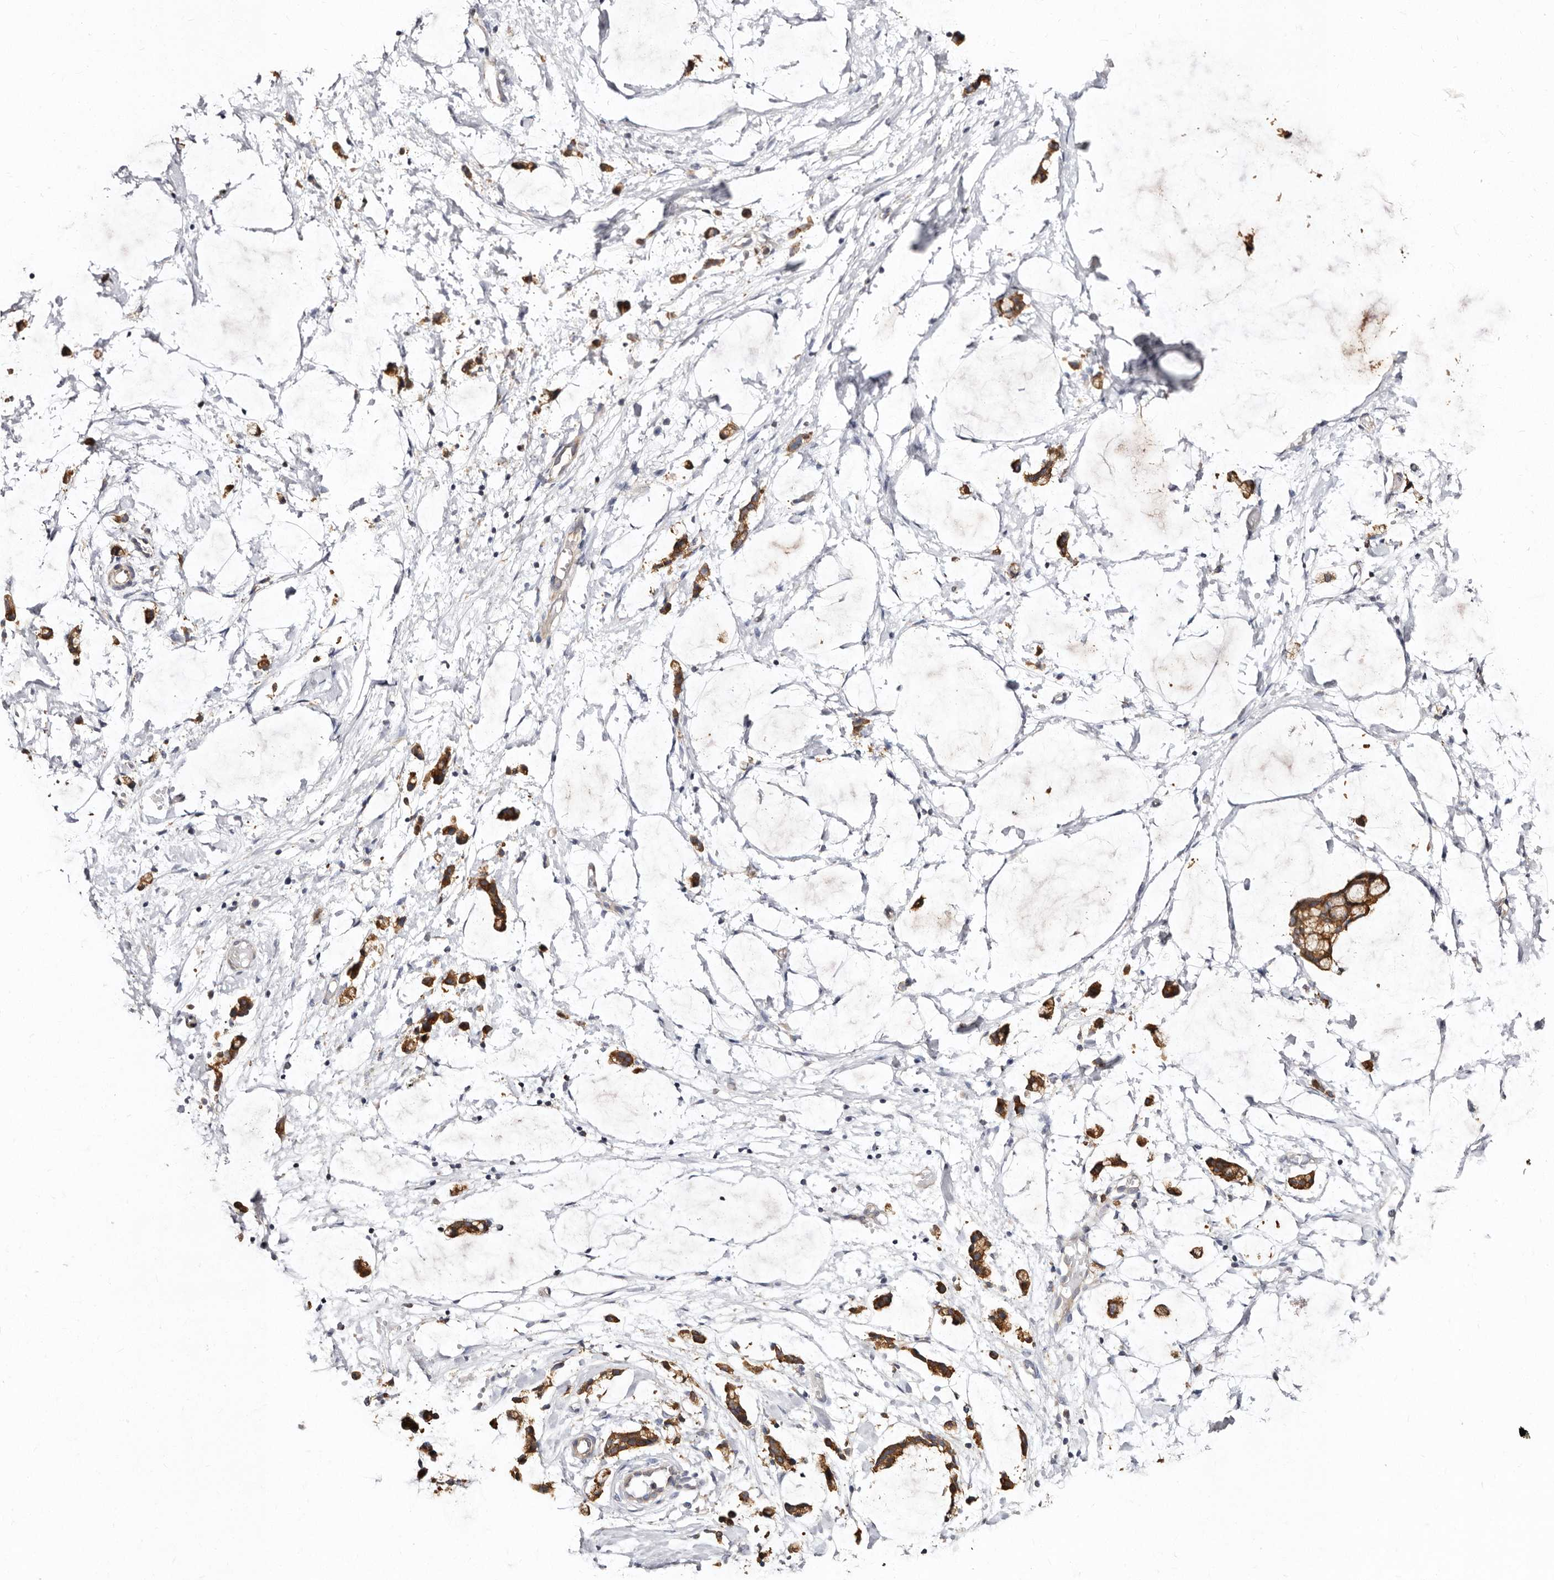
{"staining": {"intensity": "weak", "quantity": ">75%", "location": "cytoplasmic/membranous"}, "tissue": "adipose tissue", "cell_type": "Adipocytes", "image_type": "normal", "snomed": [{"axis": "morphology", "description": "Normal tissue, NOS"}, {"axis": "morphology", "description": "Adenocarcinoma, NOS"}, {"axis": "topography", "description": "Smooth muscle"}, {"axis": "topography", "description": "Colon"}], "caption": "Protein expression analysis of normal human adipose tissue reveals weak cytoplasmic/membranous positivity in about >75% of adipocytes. (Stains: DAB (3,3'-diaminobenzidine) in brown, nuclei in blue, Microscopy: brightfield microscopy at high magnification).", "gene": "BAIAP2L1", "patient": {"sex": "male", "age": 14}}